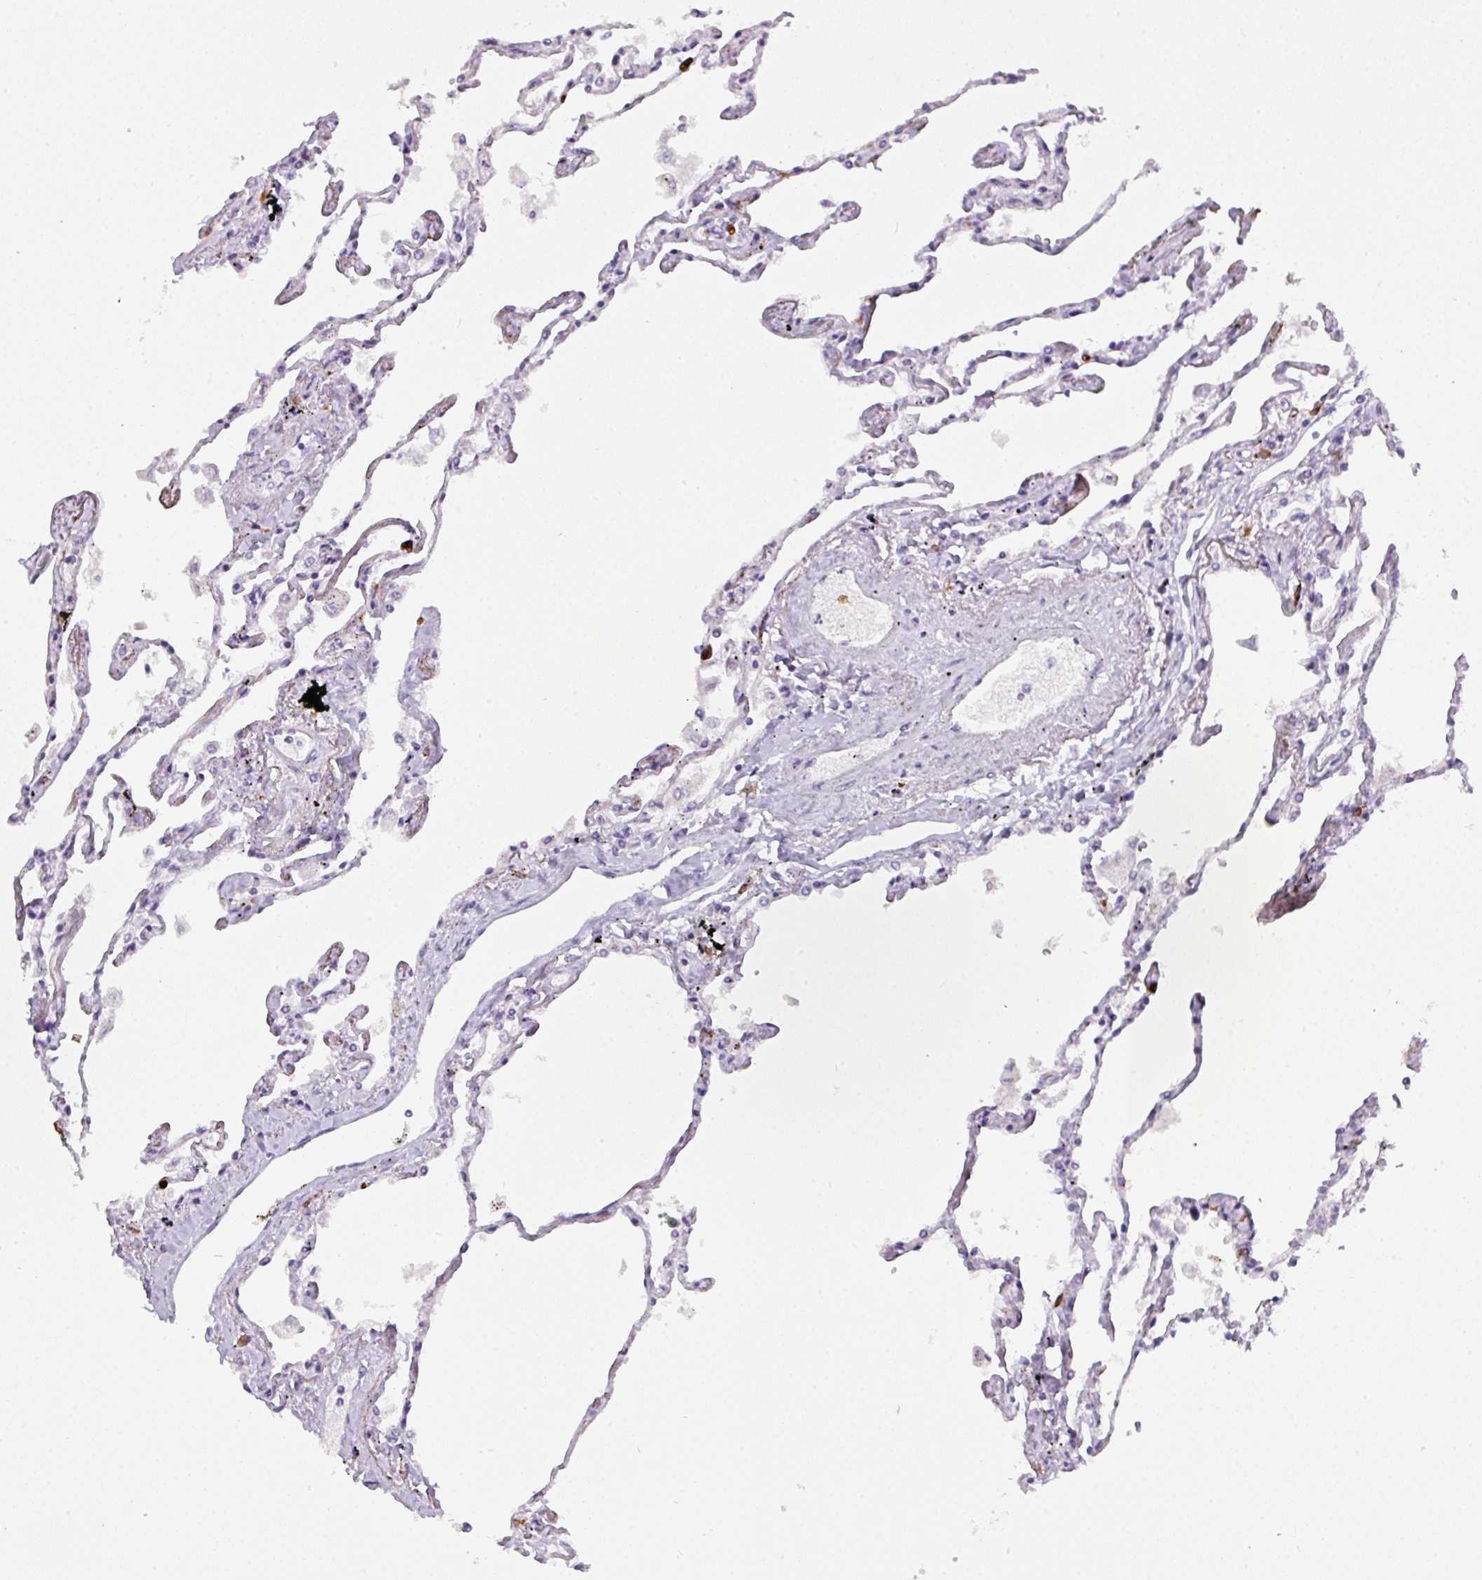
{"staining": {"intensity": "negative", "quantity": "none", "location": "none"}, "tissue": "lung", "cell_type": "Alveolar cells", "image_type": "normal", "snomed": [{"axis": "morphology", "description": "Normal tissue, NOS"}, {"axis": "topography", "description": "Lung"}], "caption": "Alveolar cells show no significant protein positivity in normal lung. The staining is performed using DAB brown chromogen with nuclei counter-stained in using hematoxylin.", "gene": "MRM2", "patient": {"sex": "female", "age": 67}}